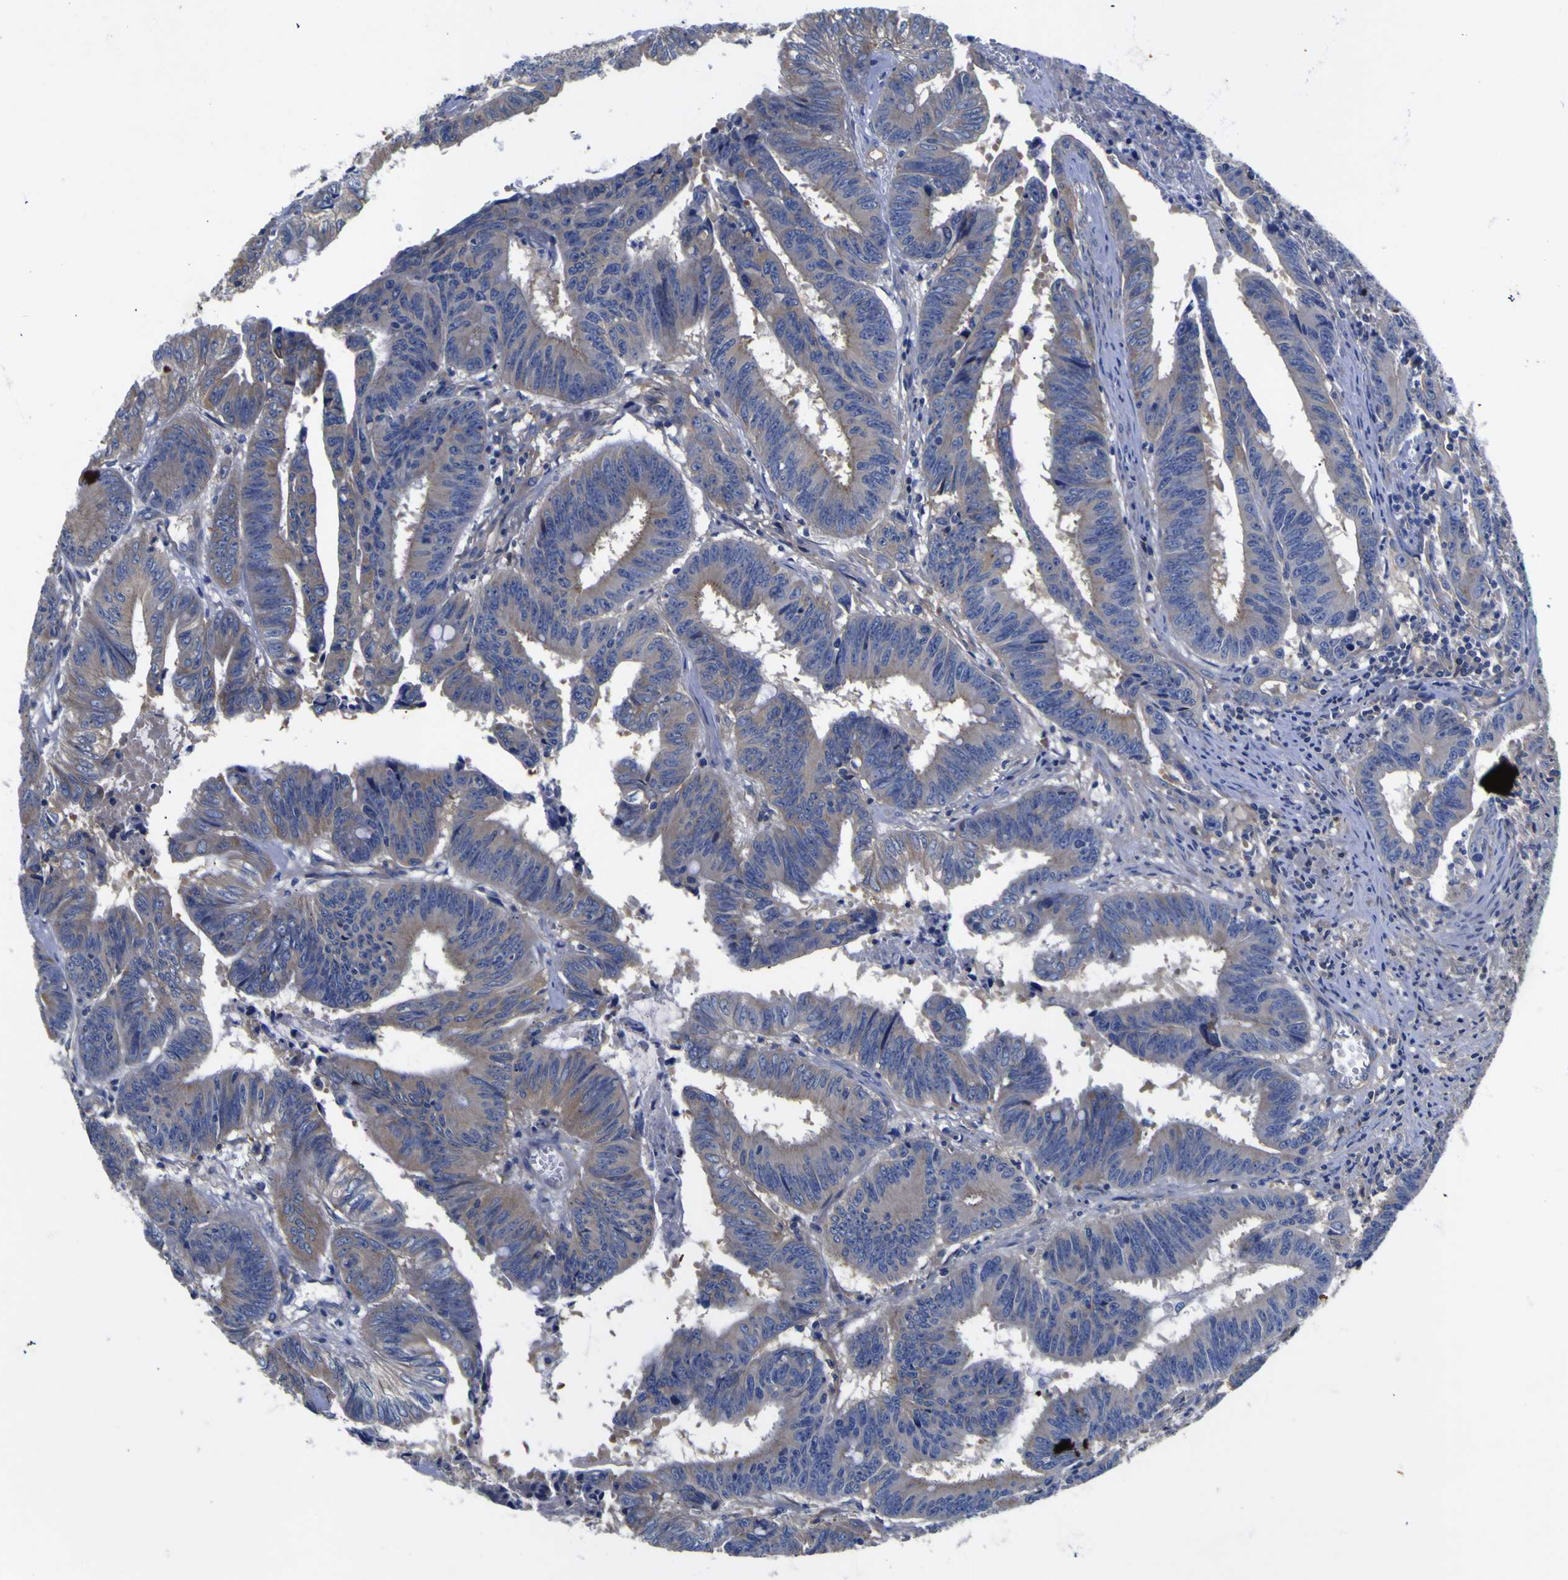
{"staining": {"intensity": "weak", "quantity": "<25%", "location": "cytoplasmic/membranous"}, "tissue": "colorectal cancer", "cell_type": "Tumor cells", "image_type": "cancer", "snomed": [{"axis": "morphology", "description": "Adenocarcinoma, NOS"}, {"axis": "topography", "description": "Colon"}], "caption": "Immunohistochemistry (IHC) image of human colorectal cancer stained for a protein (brown), which shows no staining in tumor cells. Nuclei are stained in blue.", "gene": "VASN", "patient": {"sex": "male", "age": 45}}